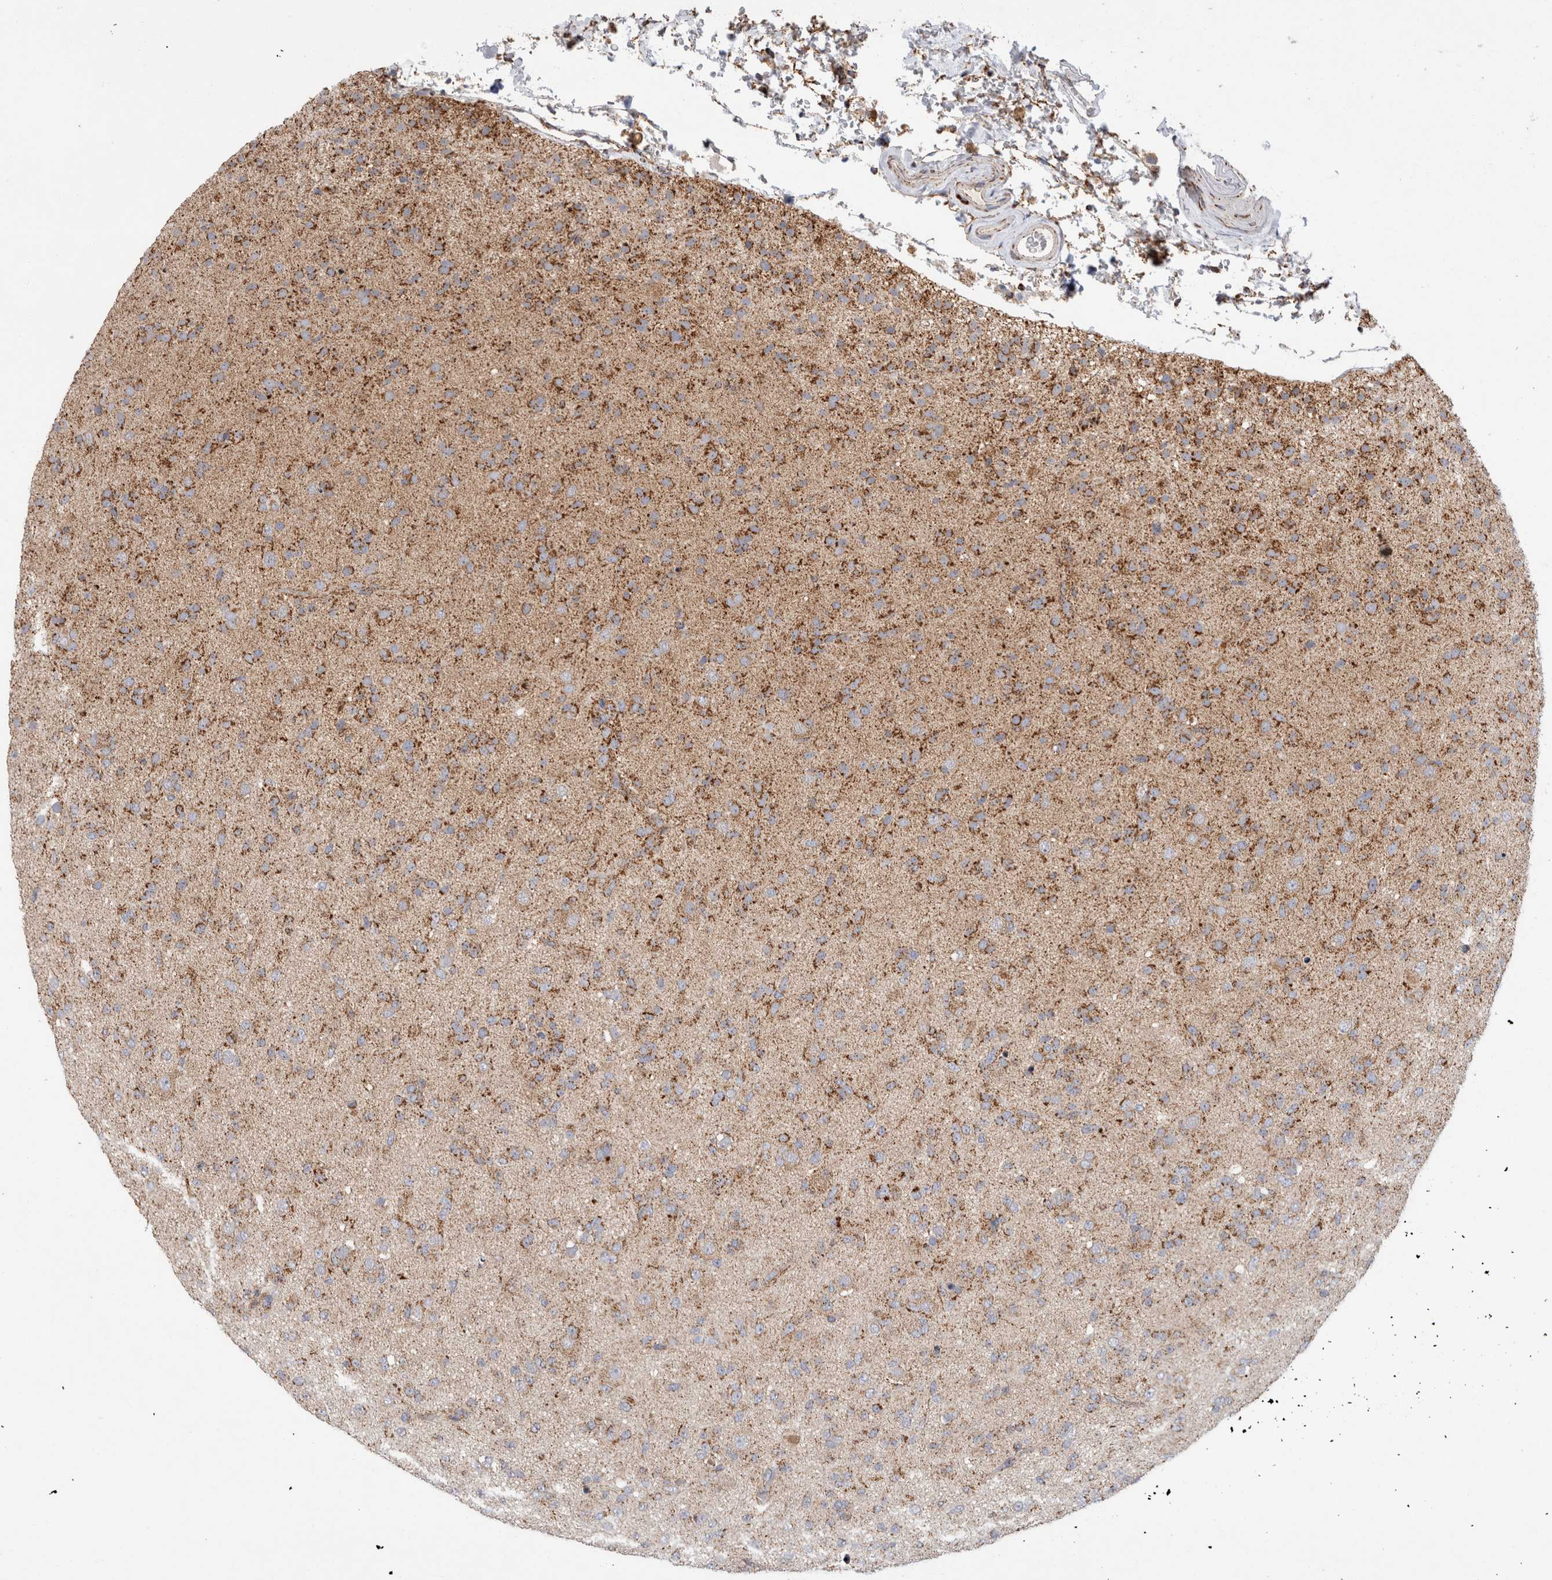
{"staining": {"intensity": "moderate", "quantity": ">75%", "location": "cytoplasmic/membranous"}, "tissue": "glioma", "cell_type": "Tumor cells", "image_type": "cancer", "snomed": [{"axis": "morphology", "description": "Glioma, malignant, Low grade"}, {"axis": "topography", "description": "Brain"}], "caption": "Immunohistochemistry (IHC) (DAB) staining of glioma demonstrates moderate cytoplasmic/membranous protein positivity in approximately >75% of tumor cells.", "gene": "IARS2", "patient": {"sex": "male", "age": 65}}